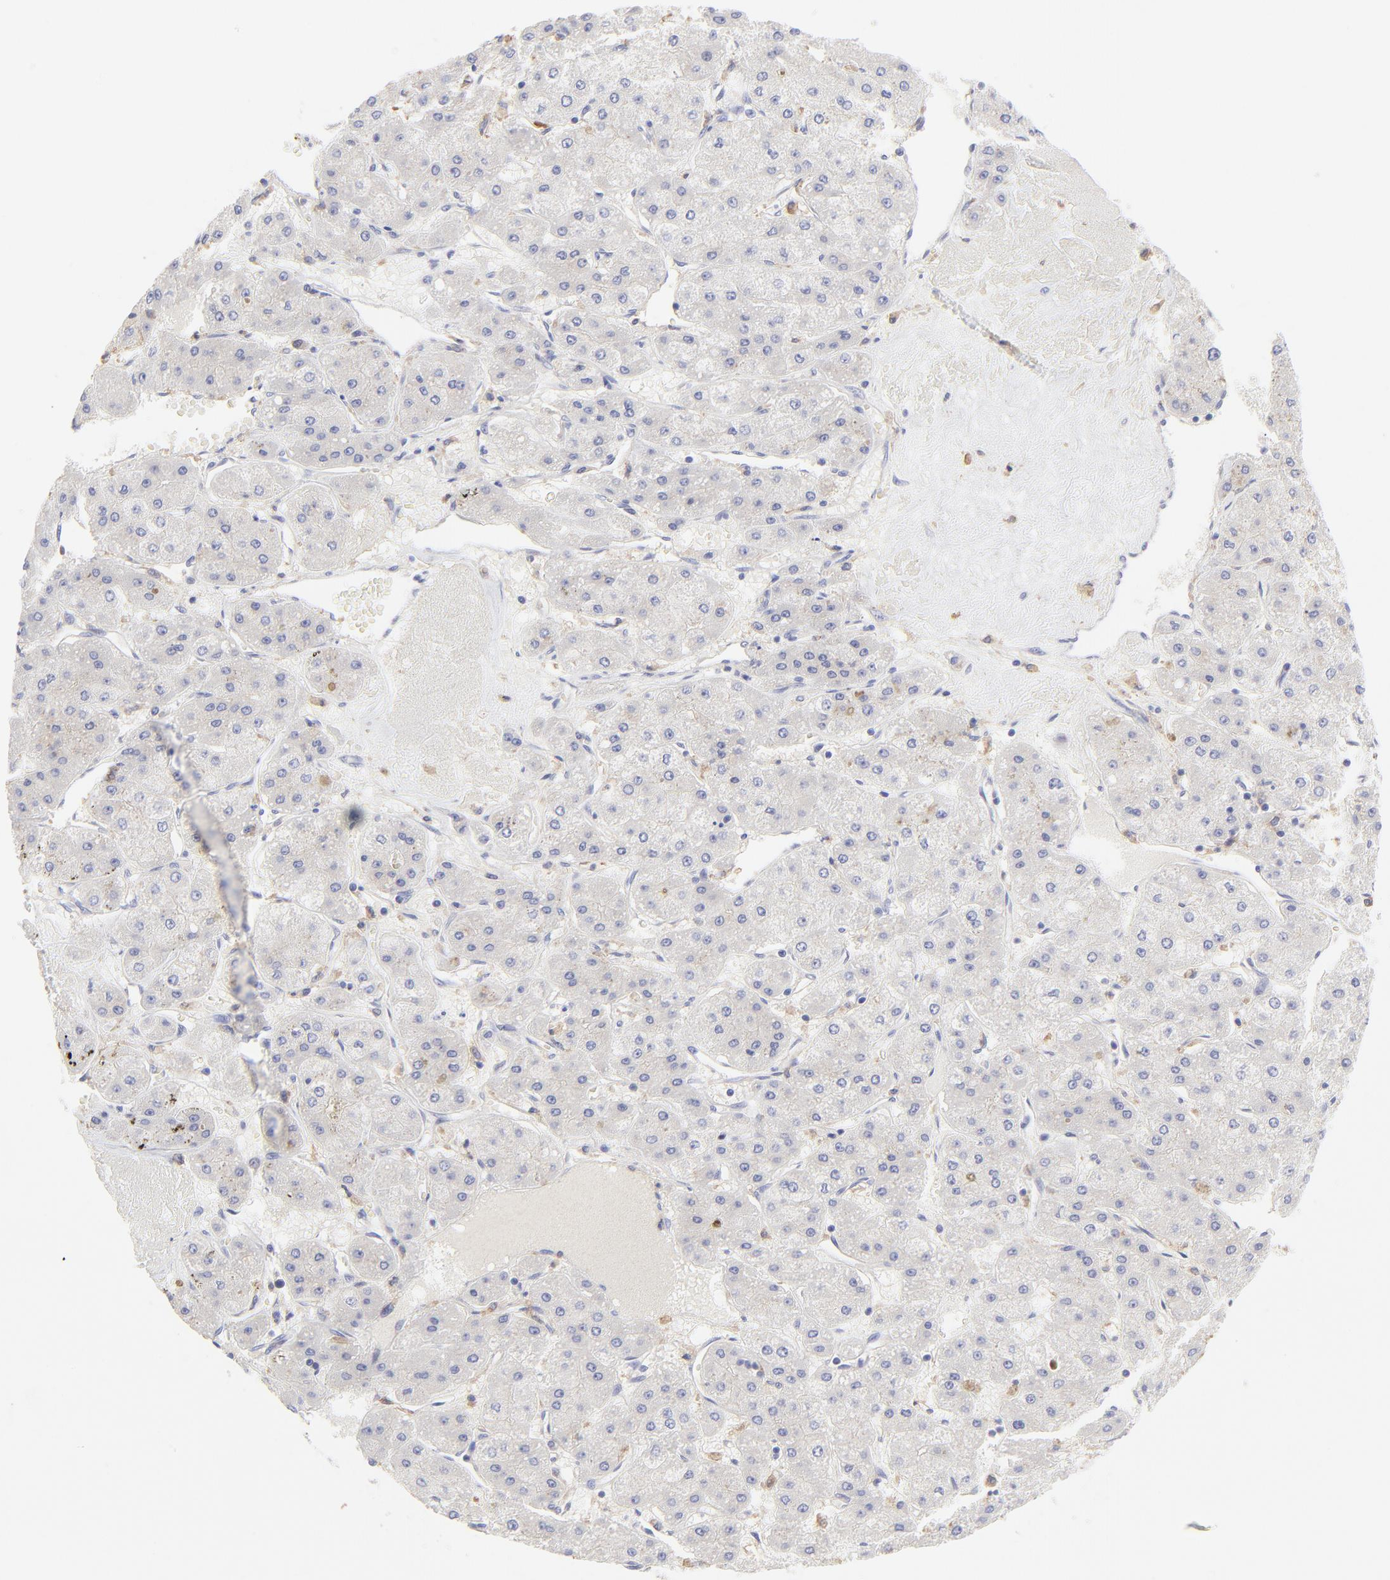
{"staining": {"intensity": "weak", "quantity": "<25%", "location": "cytoplasmic/membranous"}, "tissue": "liver cancer", "cell_type": "Tumor cells", "image_type": "cancer", "snomed": [{"axis": "morphology", "description": "Carcinoma, Hepatocellular, NOS"}, {"axis": "topography", "description": "Liver"}], "caption": "Immunohistochemistry of human liver cancer shows no staining in tumor cells.", "gene": "LHFPL1", "patient": {"sex": "female", "age": 52}}